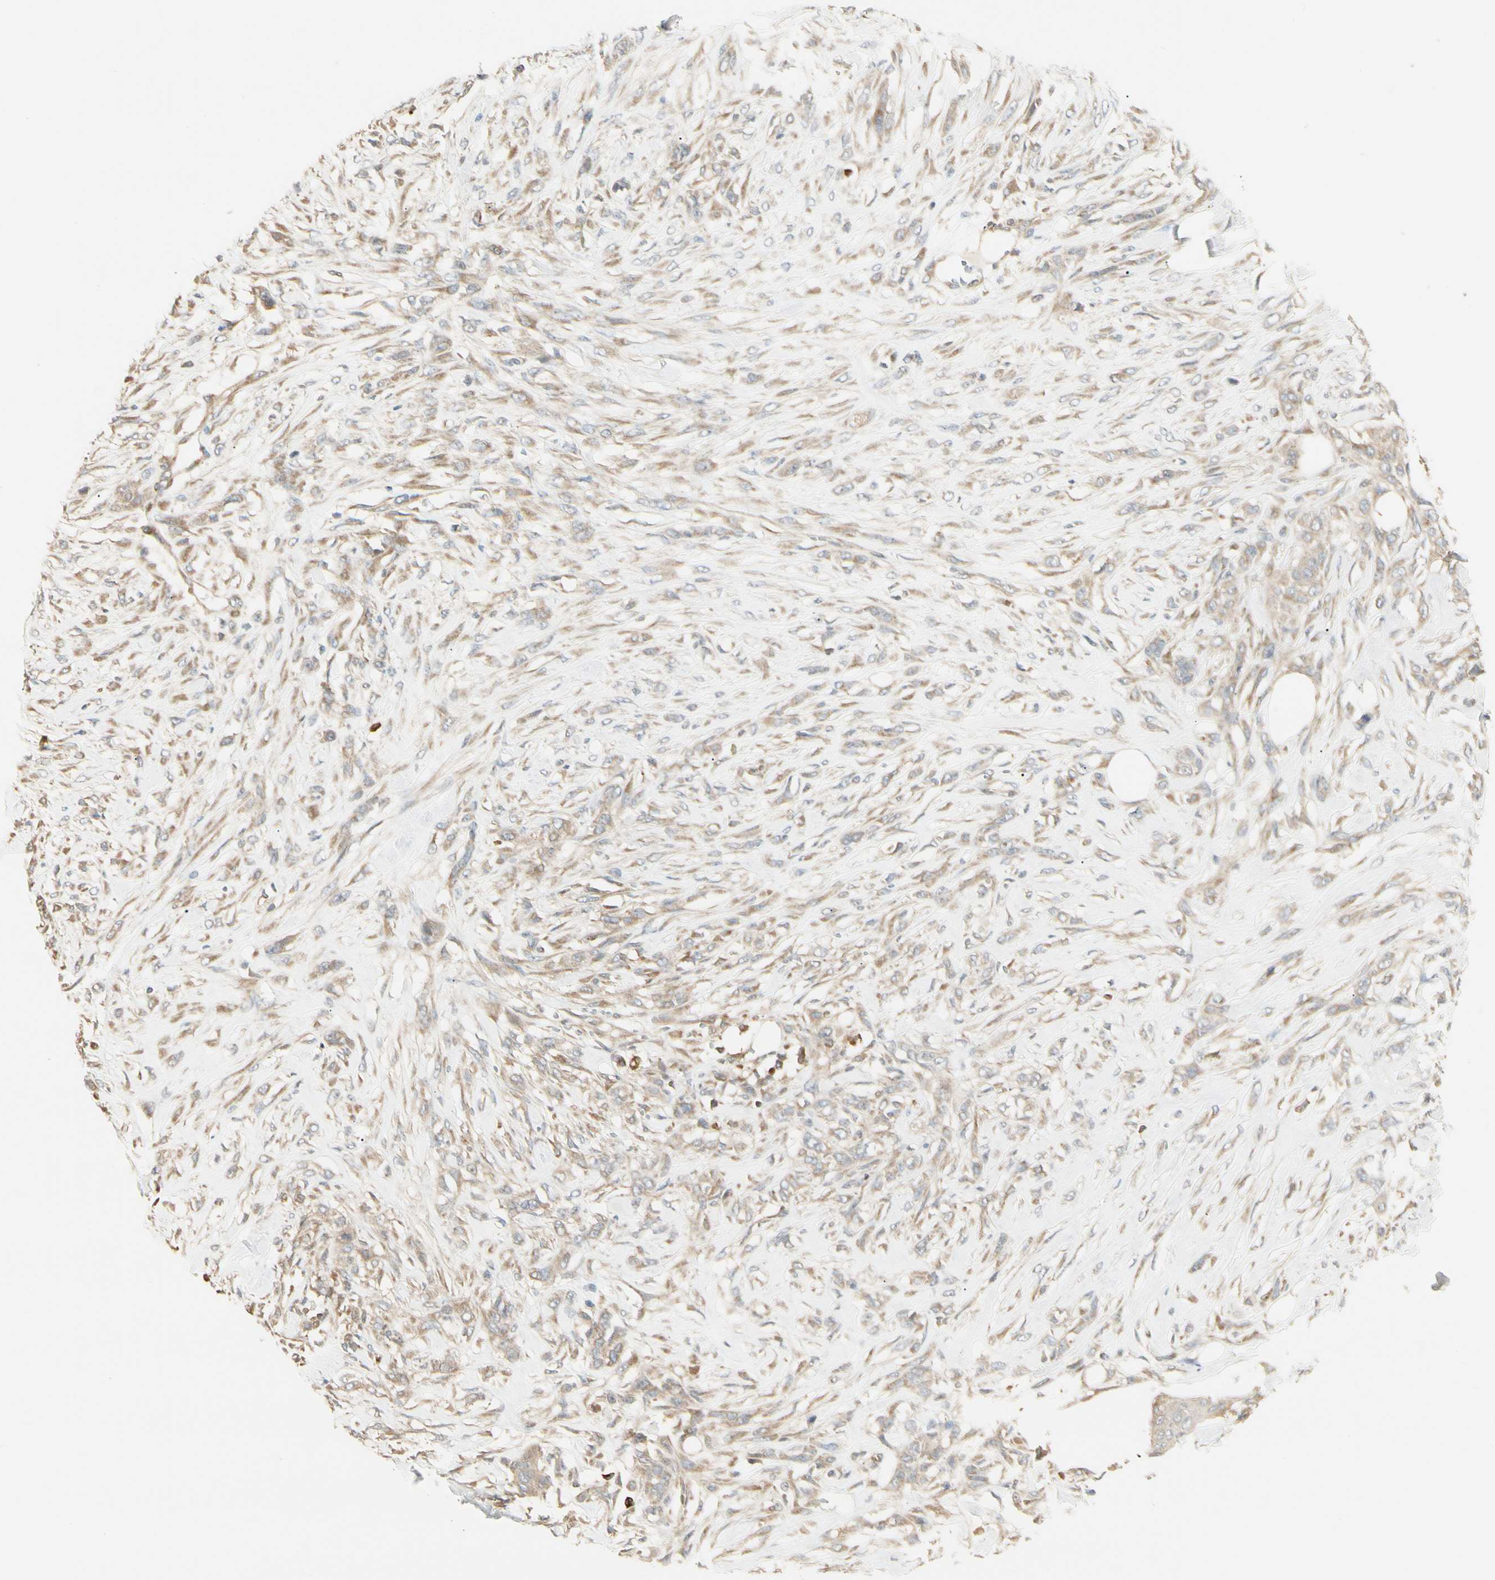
{"staining": {"intensity": "moderate", "quantity": ">75%", "location": "cytoplasmic/membranous"}, "tissue": "skin cancer", "cell_type": "Tumor cells", "image_type": "cancer", "snomed": [{"axis": "morphology", "description": "Squamous cell carcinoma, NOS"}, {"axis": "topography", "description": "Skin"}], "caption": "Skin cancer (squamous cell carcinoma) was stained to show a protein in brown. There is medium levels of moderate cytoplasmic/membranous staining in about >75% of tumor cells.", "gene": "IRAG1", "patient": {"sex": "female", "age": 59}}